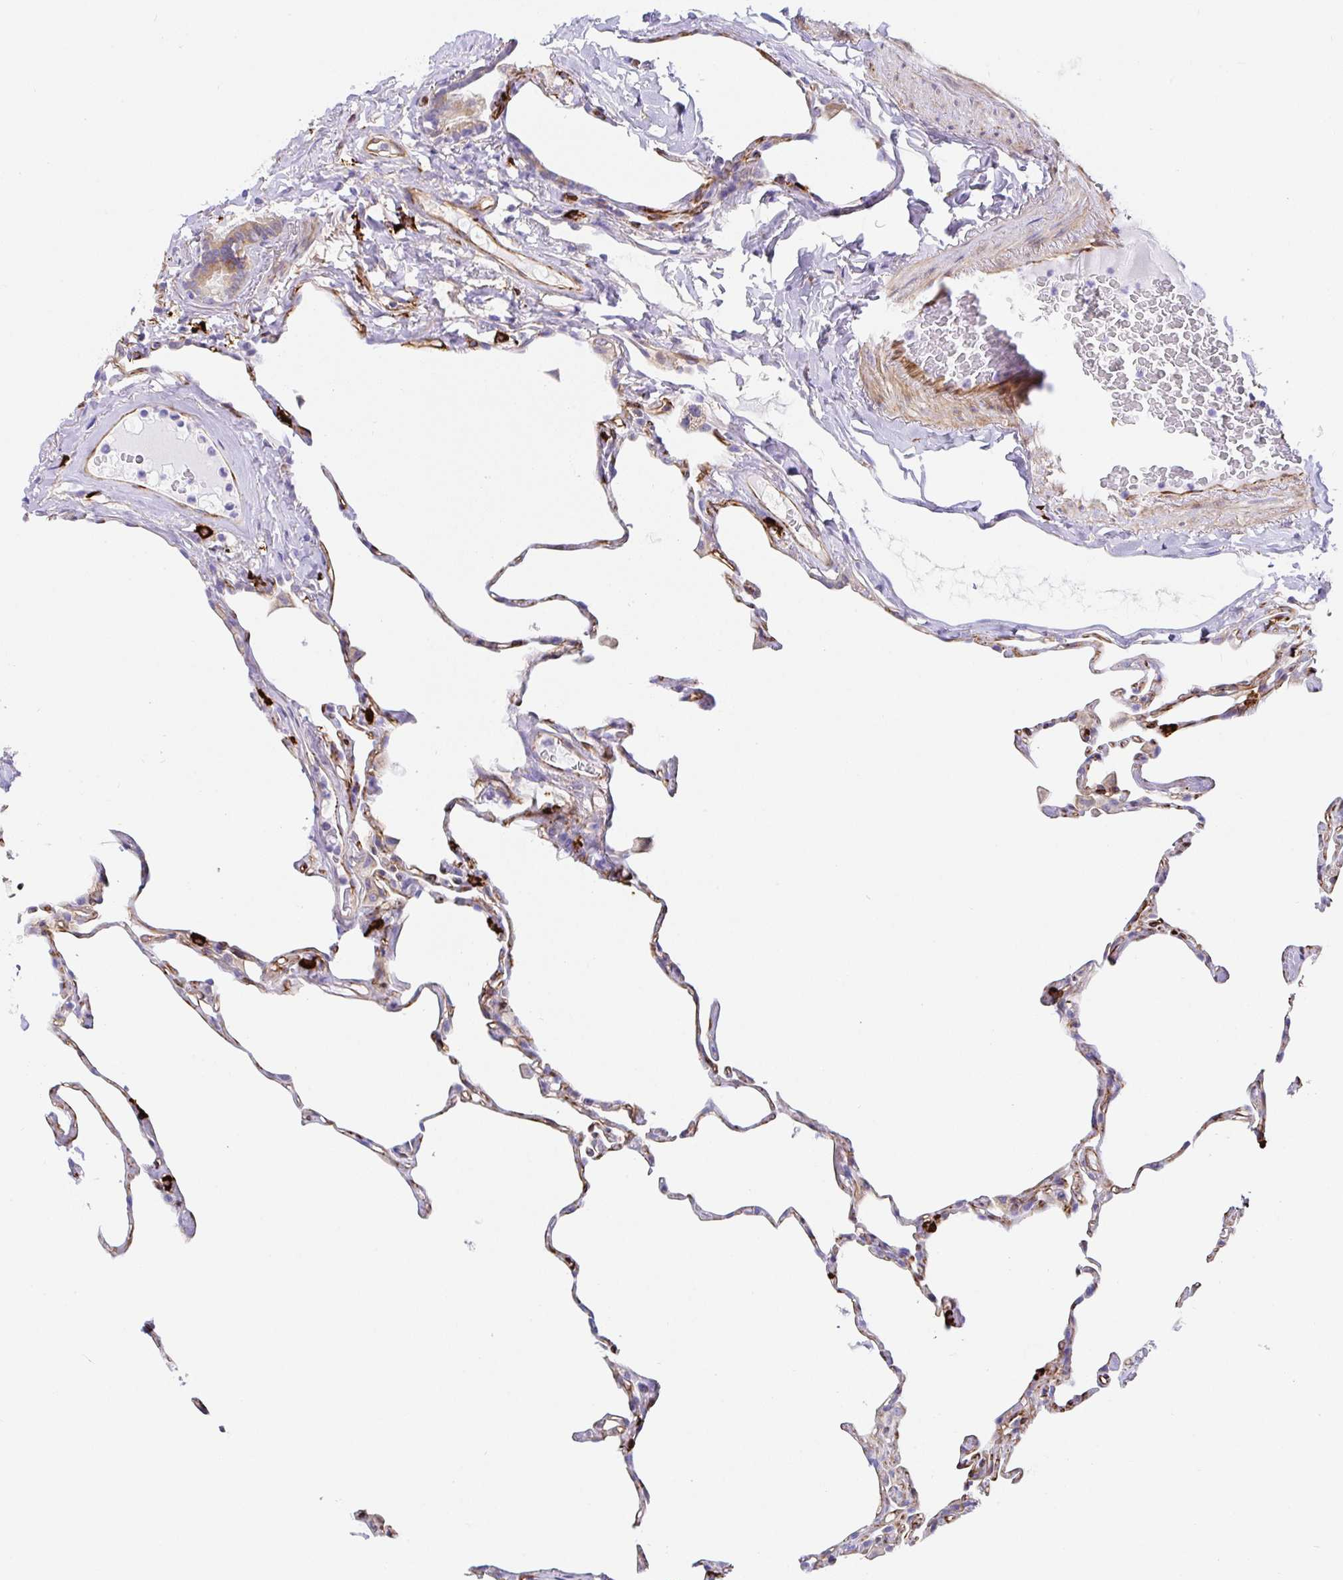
{"staining": {"intensity": "negative", "quantity": "none", "location": "none"}, "tissue": "lung", "cell_type": "Alveolar cells", "image_type": "normal", "snomed": [{"axis": "morphology", "description": "Normal tissue, NOS"}, {"axis": "topography", "description": "Lung"}], "caption": "The image displays no staining of alveolar cells in benign lung. (Brightfield microscopy of DAB (3,3'-diaminobenzidine) immunohistochemistry (IHC) at high magnification).", "gene": "DOCK1", "patient": {"sex": "male", "age": 65}}